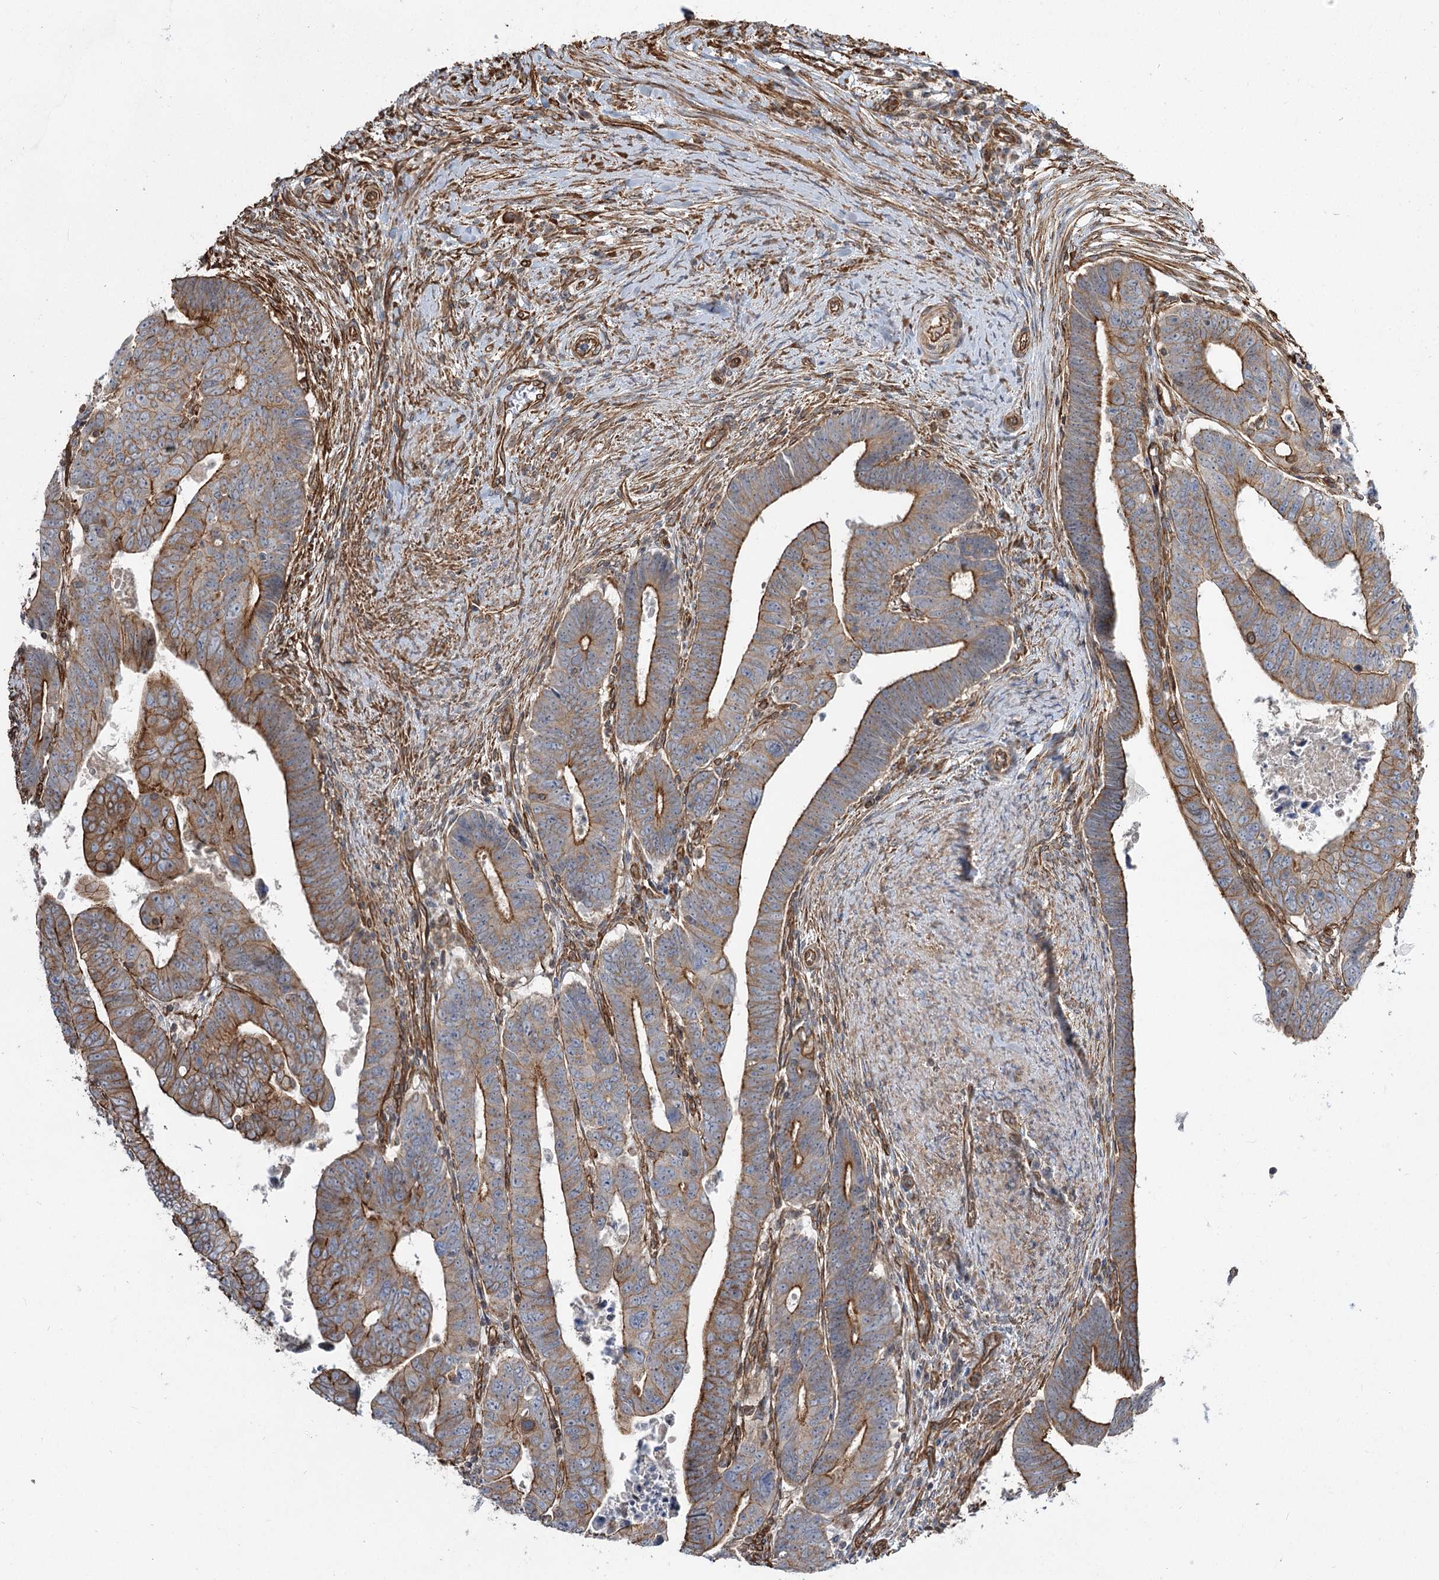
{"staining": {"intensity": "moderate", "quantity": ">75%", "location": "cytoplasmic/membranous"}, "tissue": "colorectal cancer", "cell_type": "Tumor cells", "image_type": "cancer", "snomed": [{"axis": "morphology", "description": "Normal tissue, NOS"}, {"axis": "morphology", "description": "Adenocarcinoma, NOS"}, {"axis": "topography", "description": "Rectum"}], "caption": "Immunohistochemical staining of adenocarcinoma (colorectal) reveals medium levels of moderate cytoplasmic/membranous expression in about >75% of tumor cells. (DAB IHC with brightfield microscopy, high magnification).", "gene": "SH3BP5L", "patient": {"sex": "female", "age": 65}}